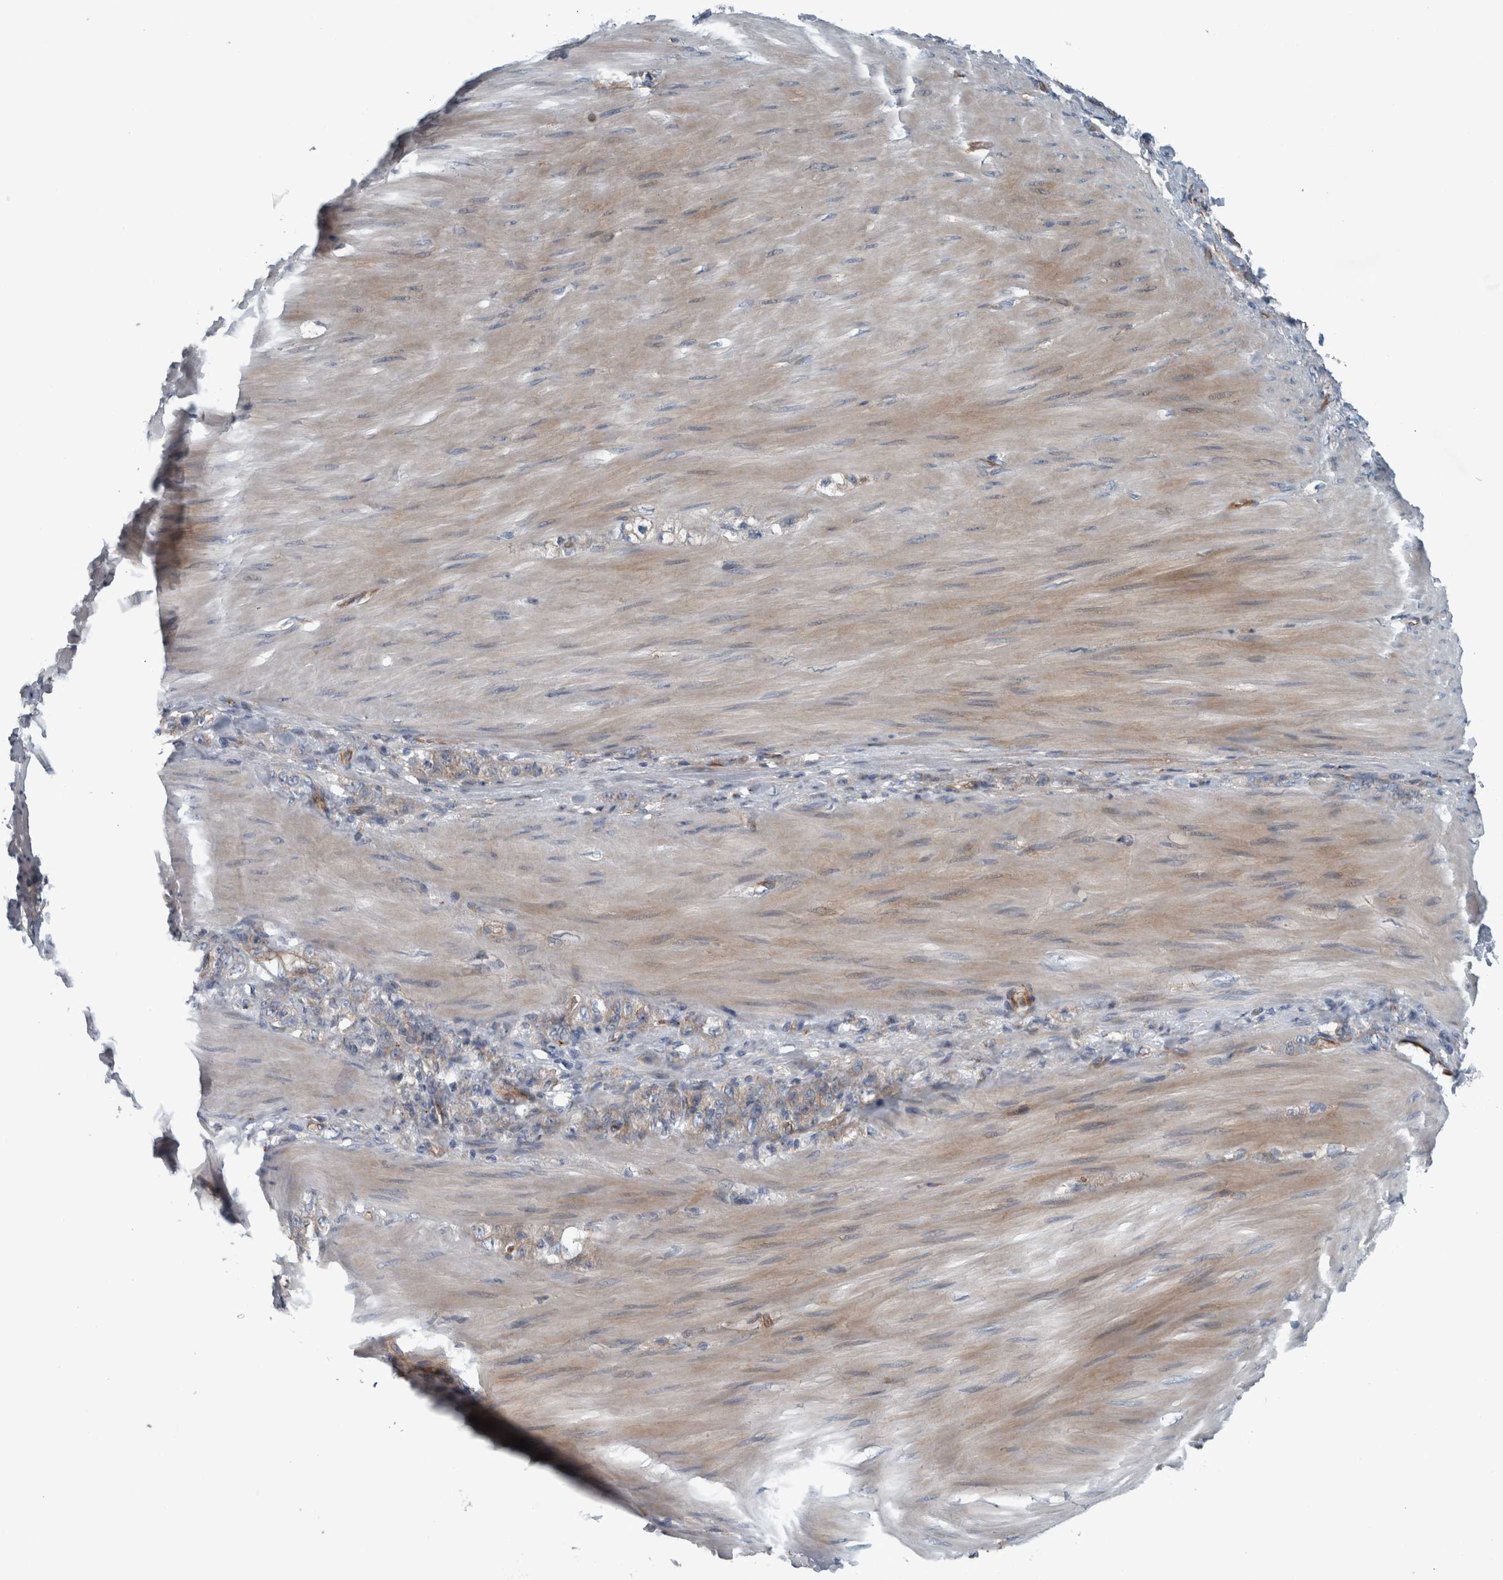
{"staining": {"intensity": "moderate", "quantity": "25%-75%", "location": "cytoplasmic/membranous"}, "tissue": "stomach cancer", "cell_type": "Tumor cells", "image_type": "cancer", "snomed": [{"axis": "morphology", "description": "Normal tissue, NOS"}, {"axis": "morphology", "description": "Adenocarcinoma, NOS"}, {"axis": "topography", "description": "Stomach"}], "caption": "Immunohistochemical staining of human adenocarcinoma (stomach) shows moderate cytoplasmic/membranous protein staining in approximately 25%-75% of tumor cells. (DAB (3,3'-diaminobenzidine) = brown stain, brightfield microscopy at high magnification).", "gene": "GLT8D2", "patient": {"sex": "male", "age": 82}}